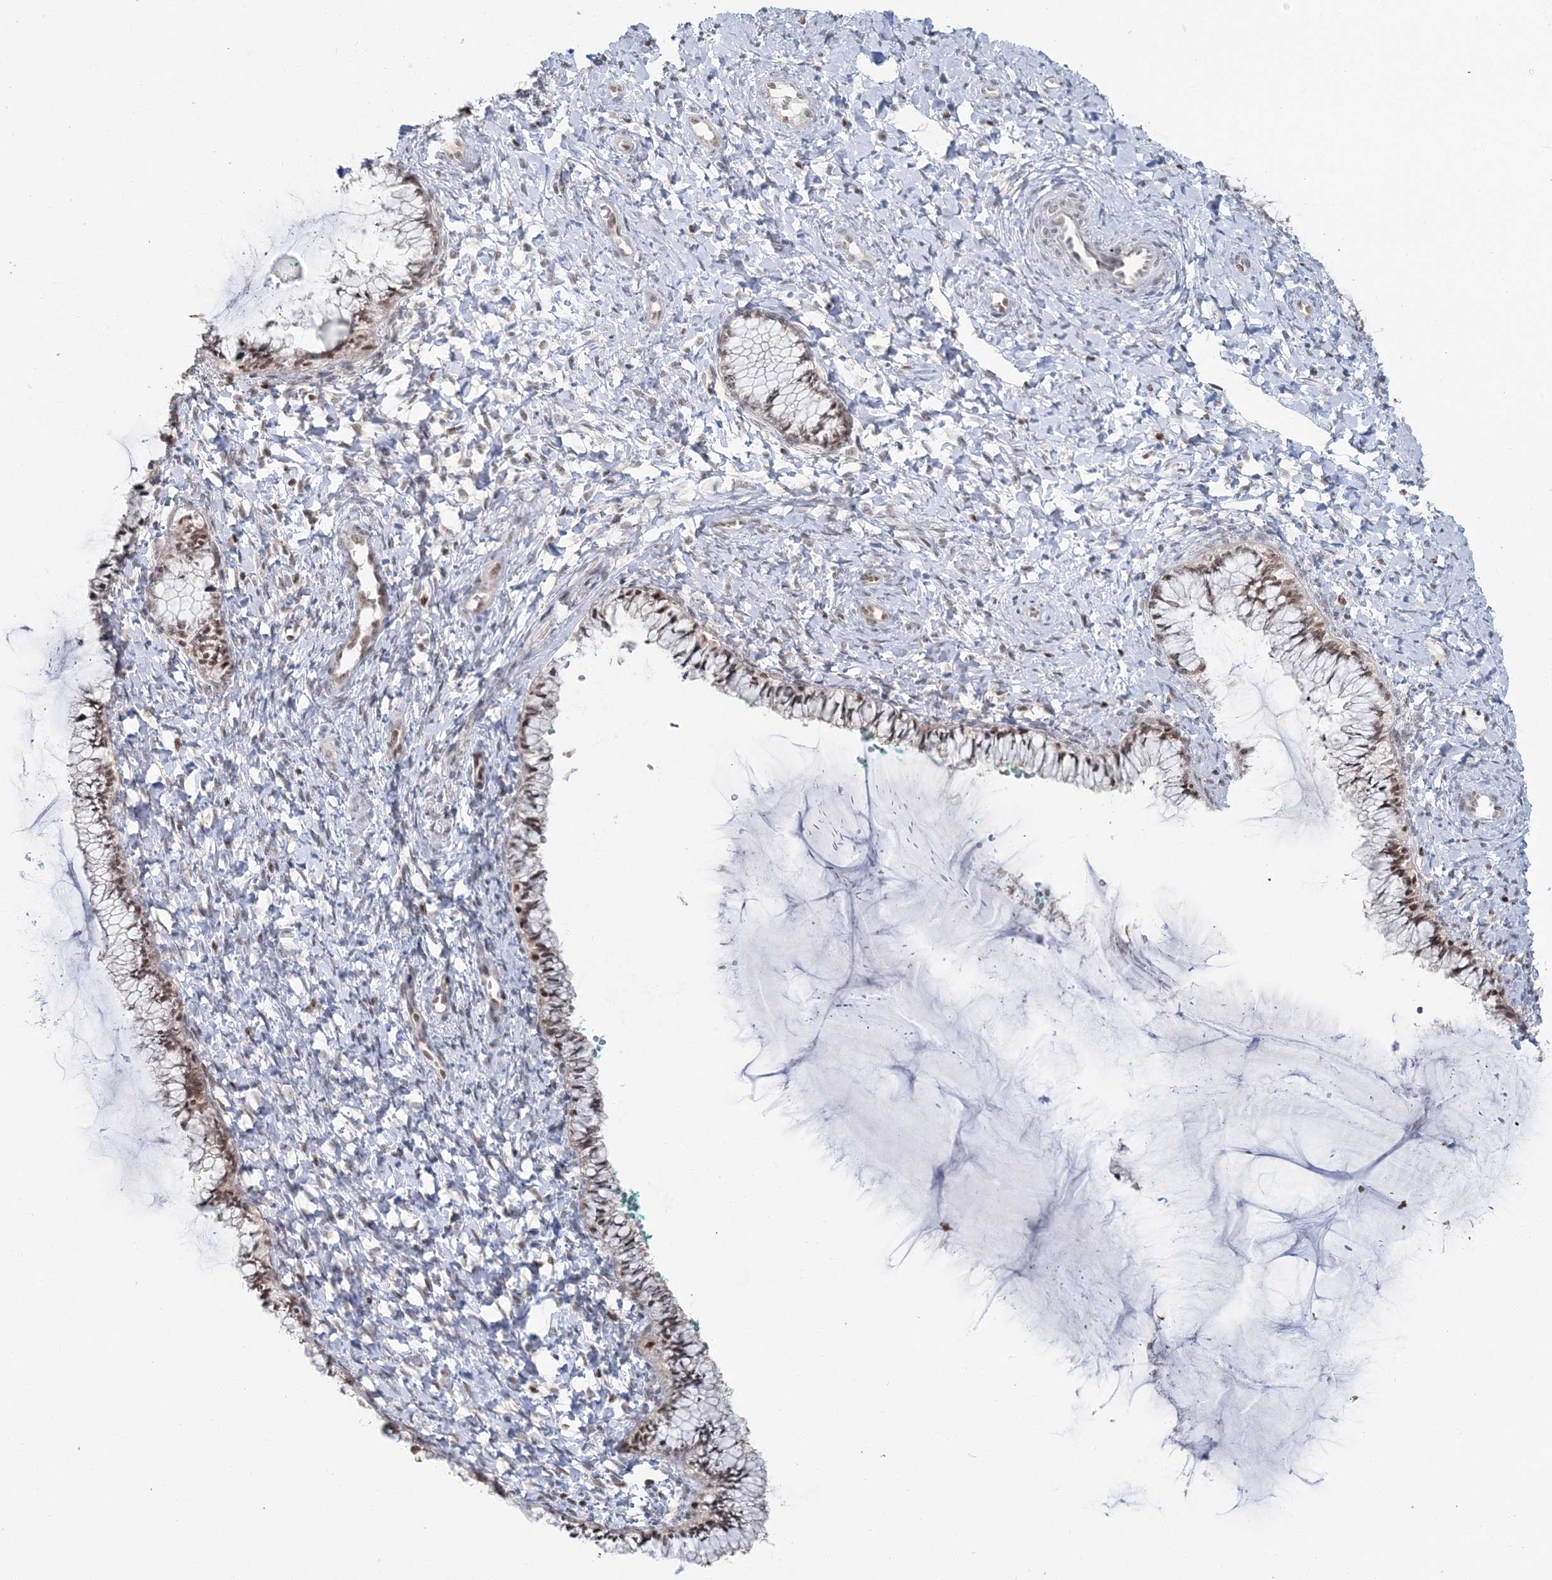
{"staining": {"intensity": "moderate", "quantity": "25%-75%", "location": "nuclear"}, "tissue": "cervix", "cell_type": "Glandular cells", "image_type": "normal", "snomed": [{"axis": "morphology", "description": "Normal tissue, NOS"}, {"axis": "morphology", "description": "Adenocarcinoma, NOS"}, {"axis": "topography", "description": "Cervix"}], "caption": "Normal cervix shows moderate nuclear expression in about 25%-75% of glandular cells, visualized by immunohistochemistry. (Stains: DAB in brown, nuclei in blue, Microscopy: brightfield microscopy at high magnification).", "gene": "PDS5A", "patient": {"sex": "female", "age": 29}}